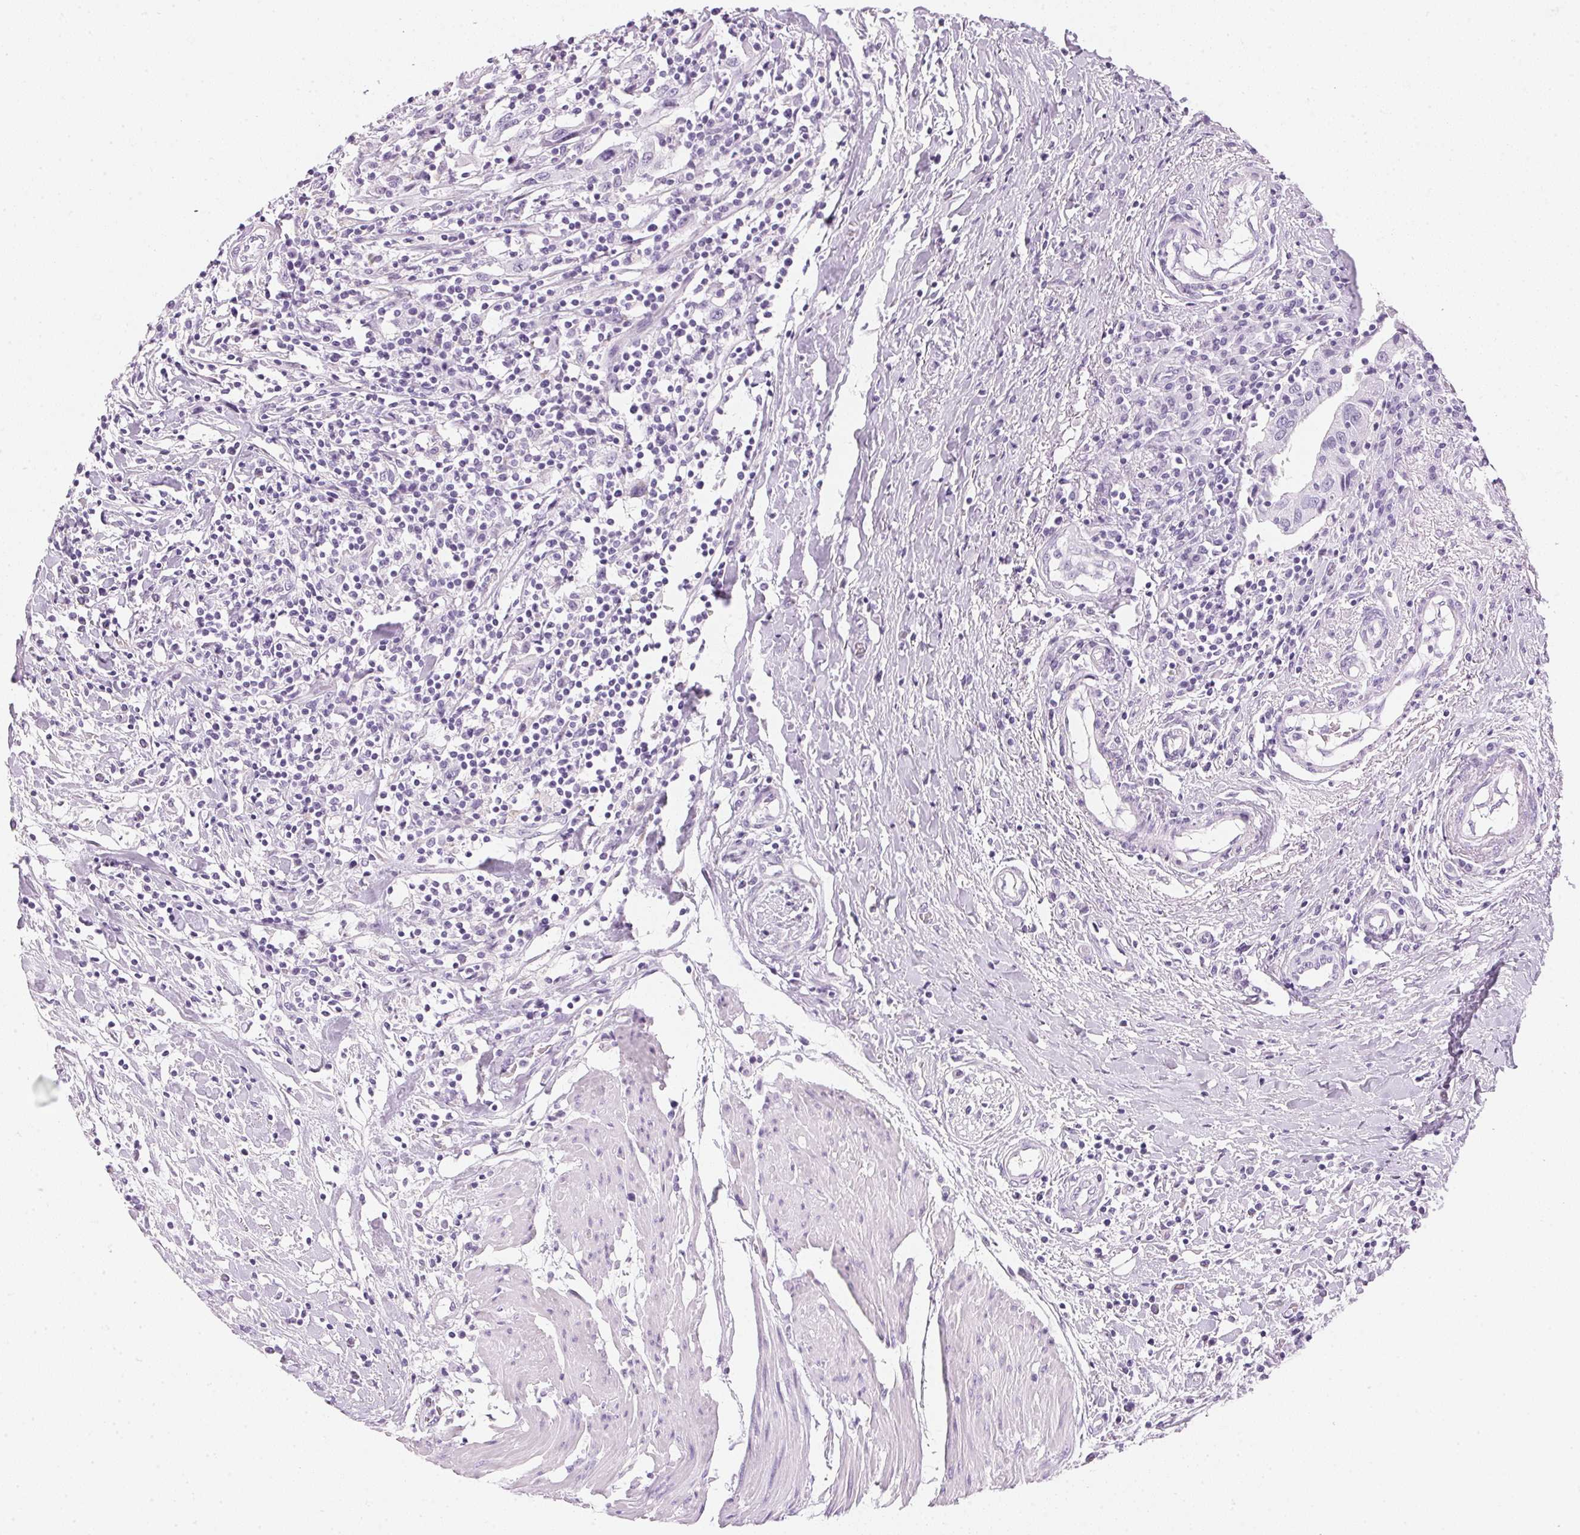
{"staining": {"intensity": "negative", "quantity": "none", "location": "none"}, "tissue": "urothelial cancer", "cell_type": "Tumor cells", "image_type": "cancer", "snomed": [{"axis": "morphology", "description": "Urothelial carcinoma, High grade"}, {"axis": "topography", "description": "Urinary bladder"}], "caption": "Tumor cells show no significant staining in high-grade urothelial carcinoma.", "gene": "IGFBP1", "patient": {"sex": "male", "age": 61}}